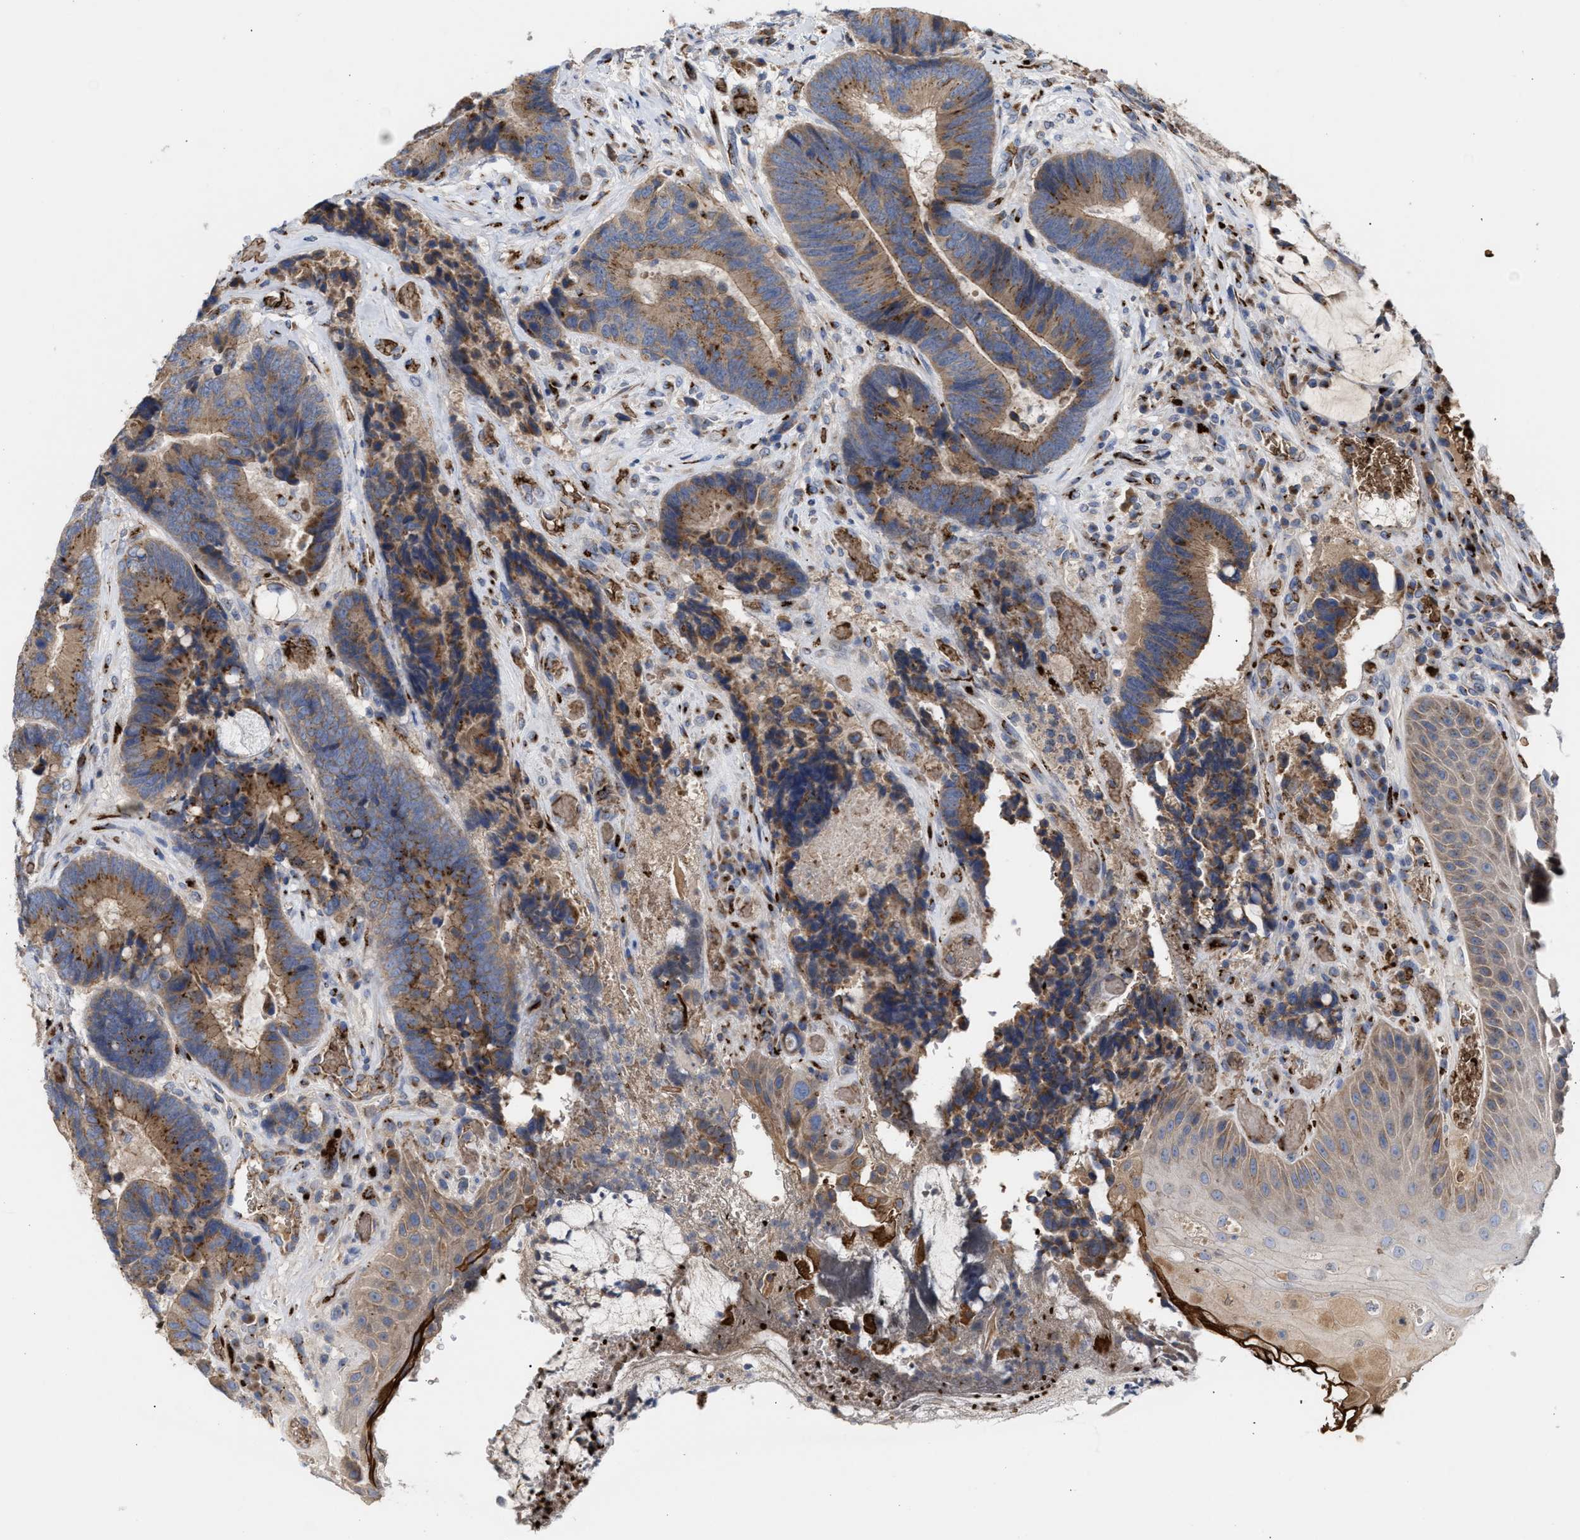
{"staining": {"intensity": "moderate", "quantity": ">75%", "location": "cytoplasmic/membranous"}, "tissue": "colorectal cancer", "cell_type": "Tumor cells", "image_type": "cancer", "snomed": [{"axis": "morphology", "description": "Adenocarcinoma, NOS"}, {"axis": "topography", "description": "Rectum"}, {"axis": "topography", "description": "Anal"}], "caption": "The photomicrograph demonstrates immunohistochemical staining of colorectal cancer. There is moderate cytoplasmic/membranous staining is present in about >75% of tumor cells. The staining is performed using DAB brown chromogen to label protein expression. The nuclei are counter-stained blue using hematoxylin.", "gene": "CCL2", "patient": {"sex": "female", "age": 89}}